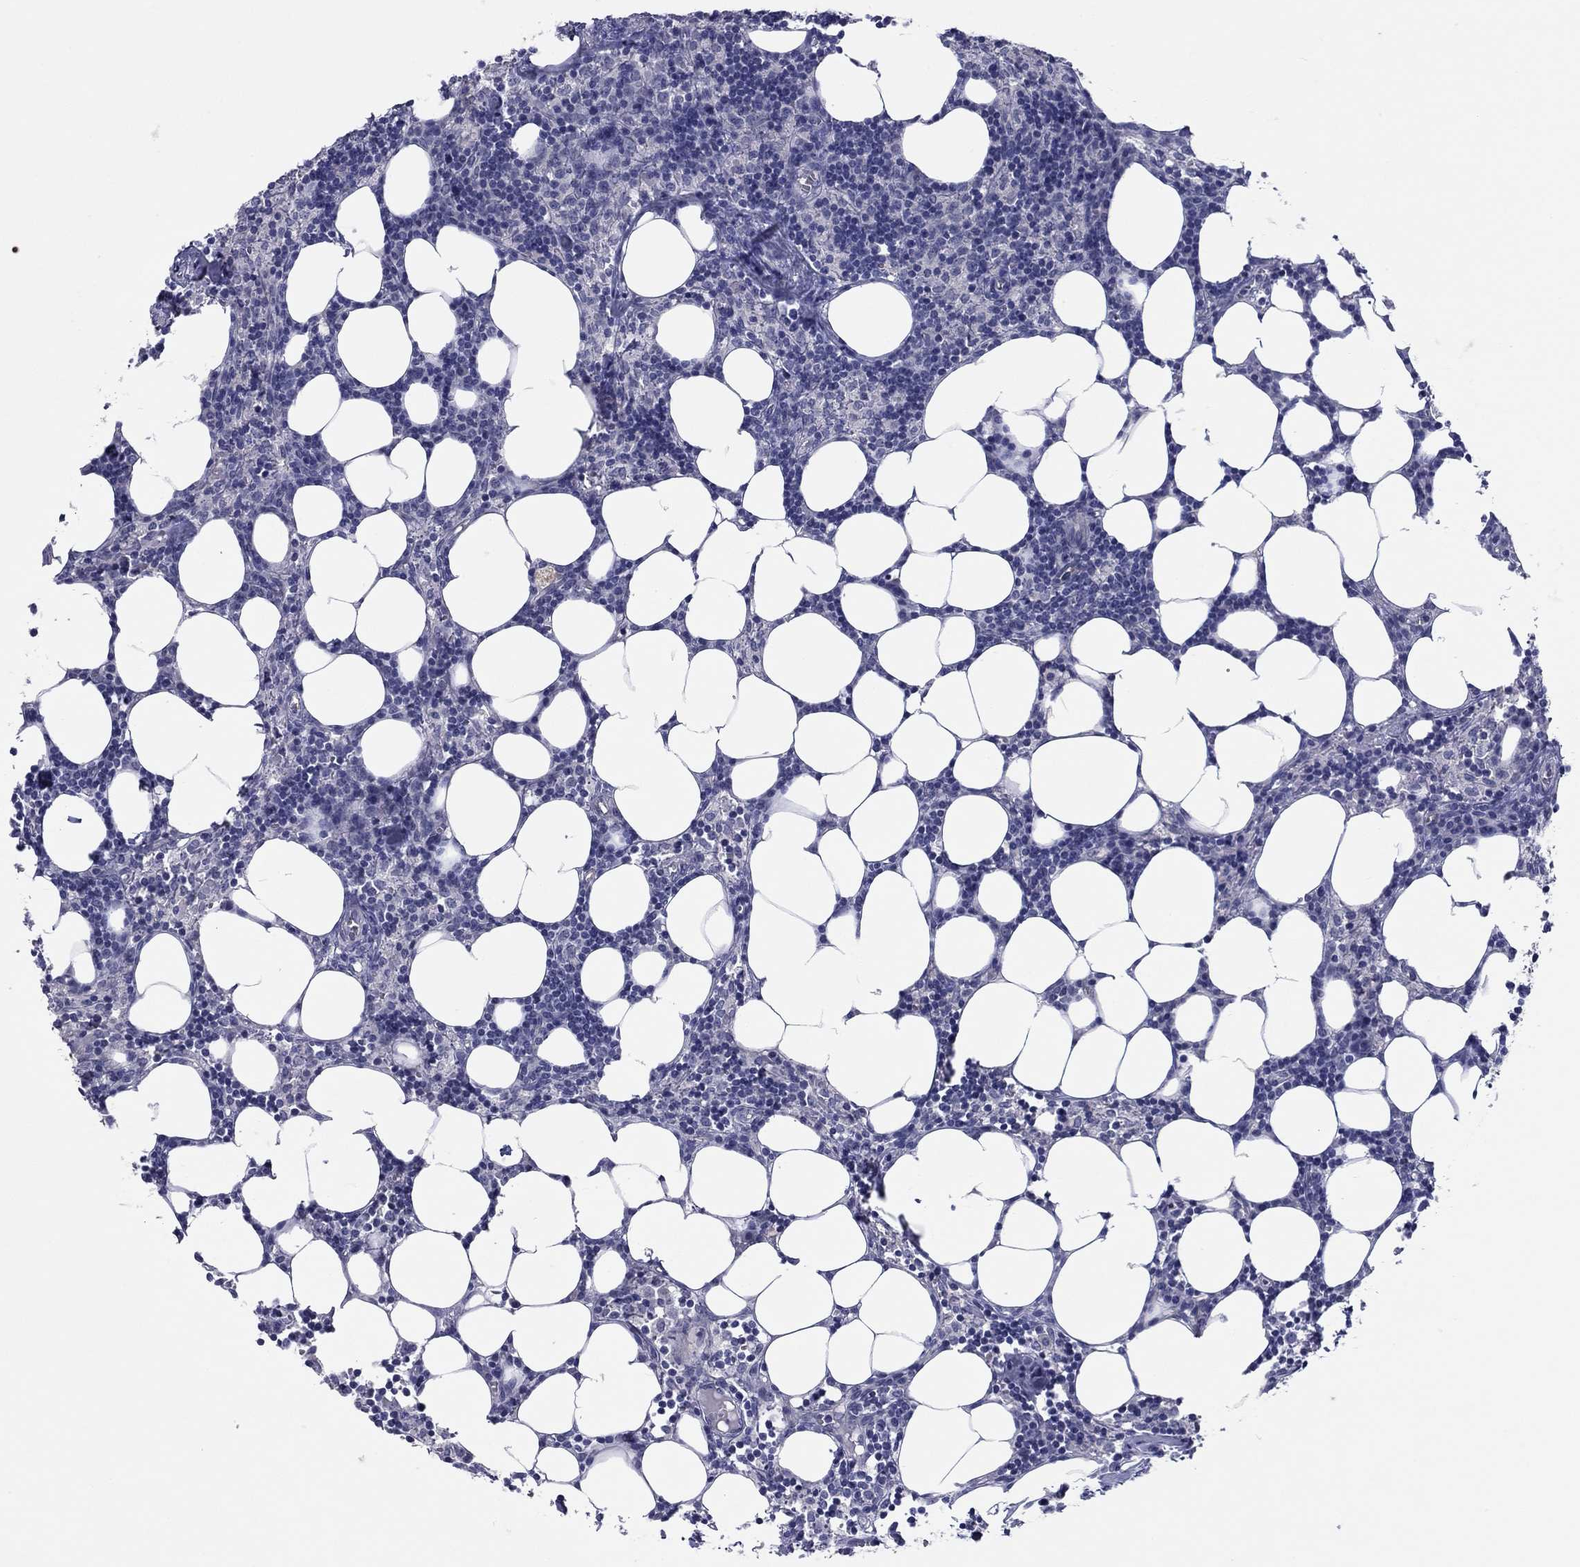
{"staining": {"intensity": "negative", "quantity": "none", "location": "none"}, "tissue": "lymph node", "cell_type": "Germinal center cells", "image_type": "normal", "snomed": [{"axis": "morphology", "description": "Normal tissue, NOS"}, {"axis": "topography", "description": "Lymph node"}], "caption": "A micrograph of human lymph node is negative for staining in germinal center cells. (DAB immunohistochemistry visualized using brightfield microscopy, high magnification).", "gene": "PLS1", "patient": {"sex": "female", "age": 52}}